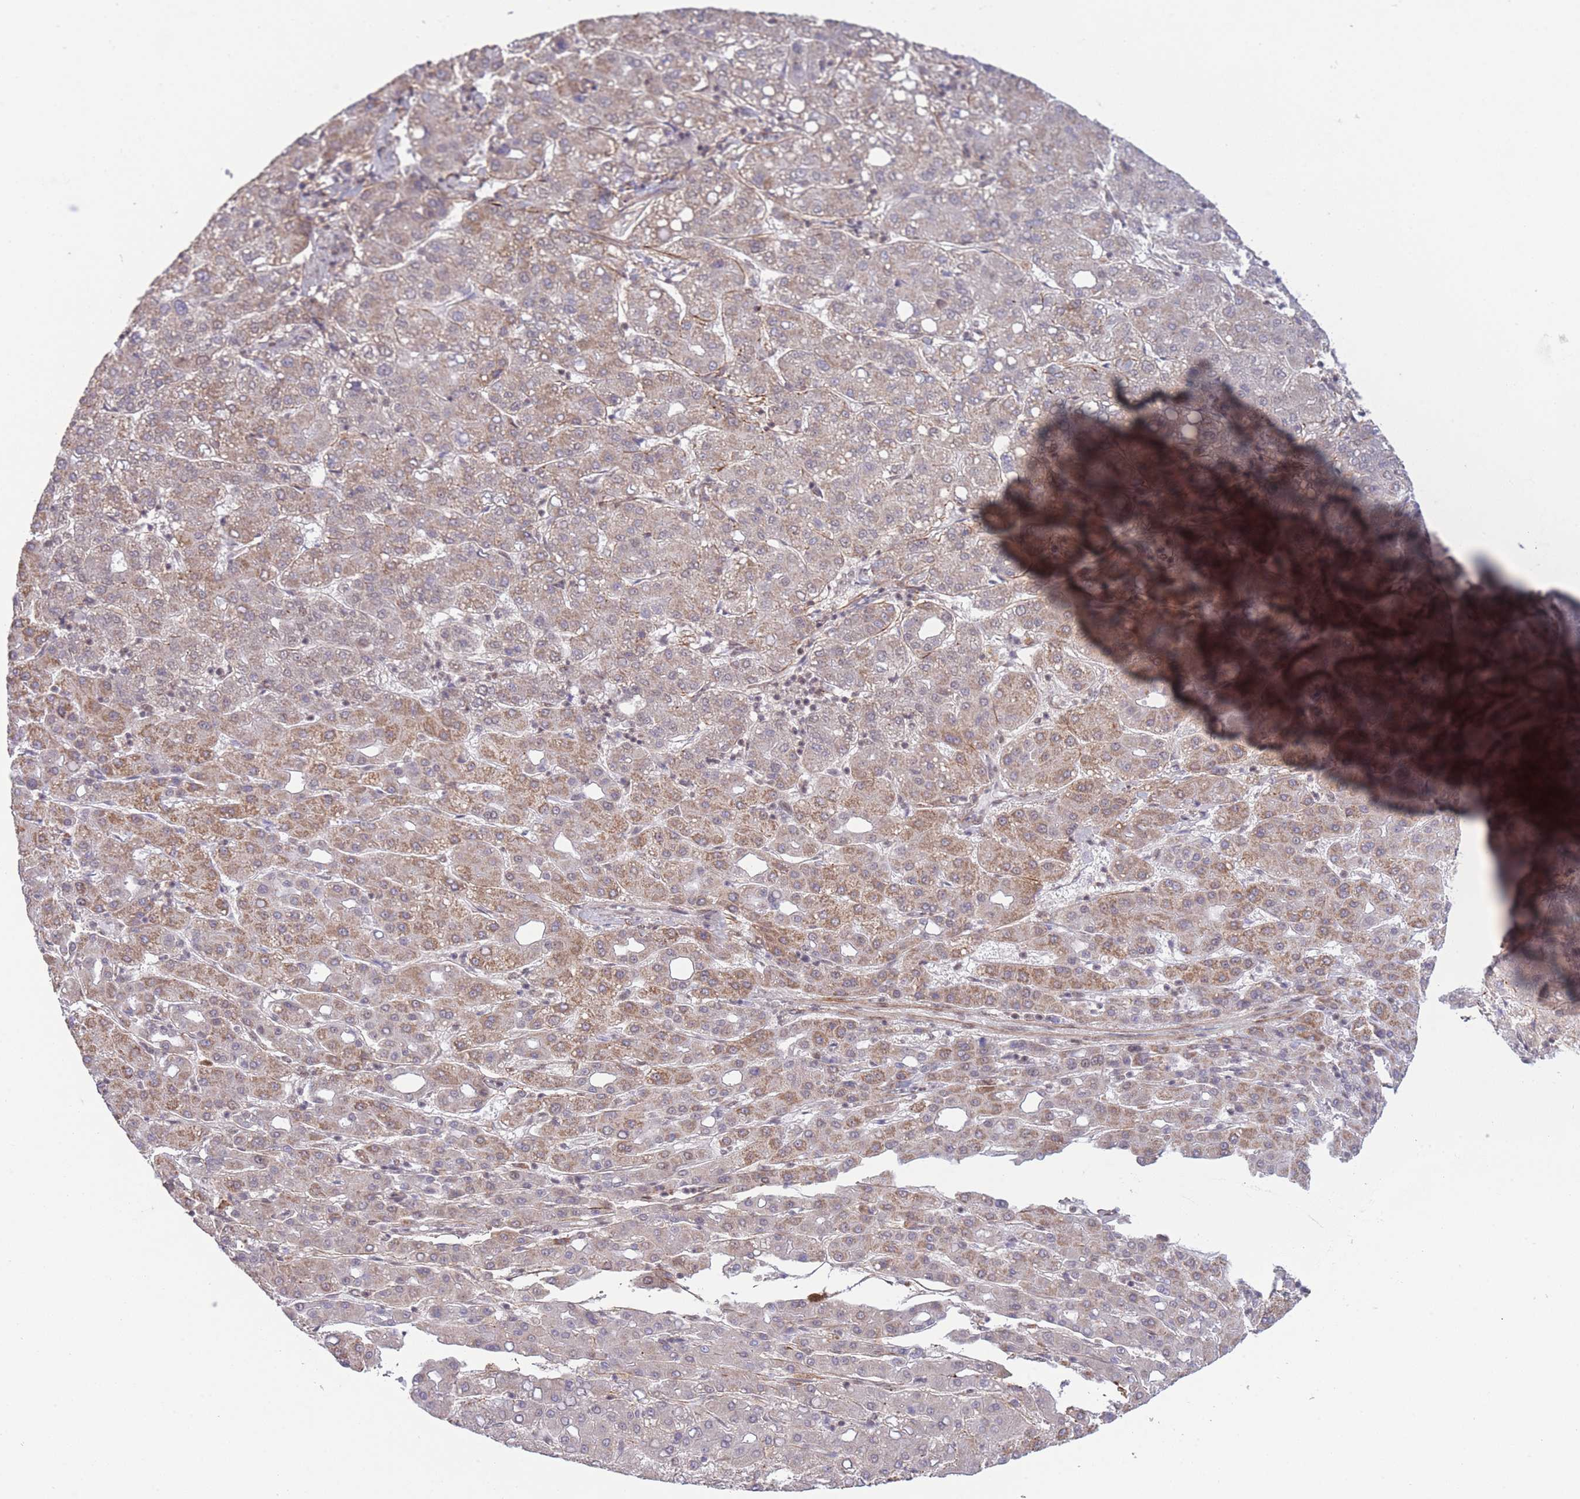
{"staining": {"intensity": "moderate", "quantity": "25%-75%", "location": "cytoplasmic/membranous"}, "tissue": "liver cancer", "cell_type": "Tumor cells", "image_type": "cancer", "snomed": [{"axis": "morphology", "description": "Carcinoma, Hepatocellular, NOS"}, {"axis": "topography", "description": "Liver"}], "caption": "The micrograph reveals immunohistochemical staining of hepatocellular carcinoma (liver). There is moderate cytoplasmic/membranous positivity is present in about 25%-75% of tumor cells.", "gene": "CARD8", "patient": {"sex": "male", "age": 65}}